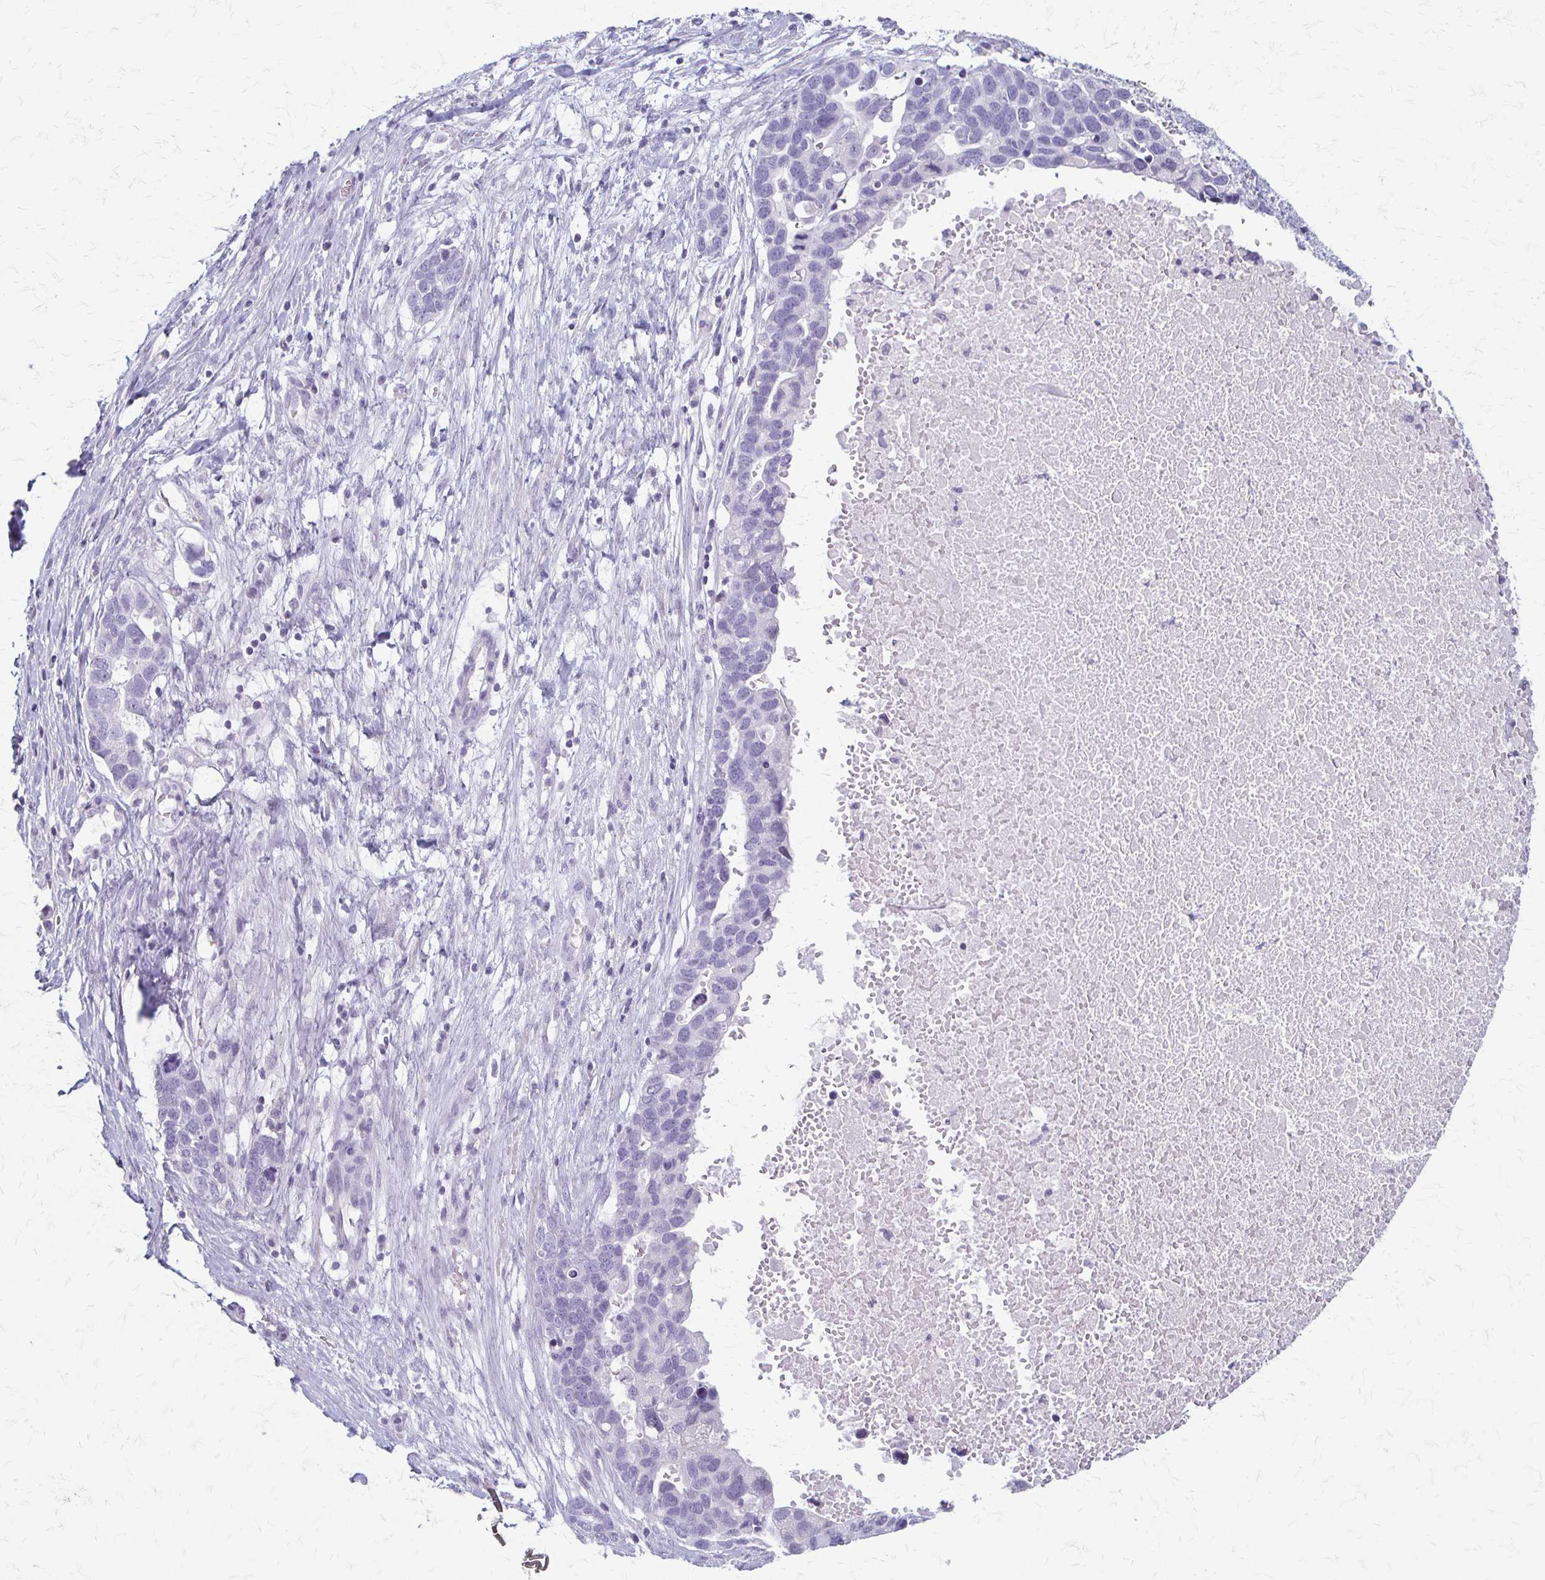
{"staining": {"intensity": "negative", "quantity": "none", "location": "none"}, "tissue": "ovarian cancer", "cell_type": "Tumor cells", "image_type": "cancer", "snomed": [{"axis": "morphology", "description": "Cystadenocarcinoma, serous, NOS"}, {"axis": "topography", "description": "Ovary"}], "caption": "Tumor cells show no significant protein expression in ovarian cancer (serous cystadenocarcinoma). Nuclei are stained in blue.", "gene": "IVL", "patient": {"sex": "female", "age": 54}}